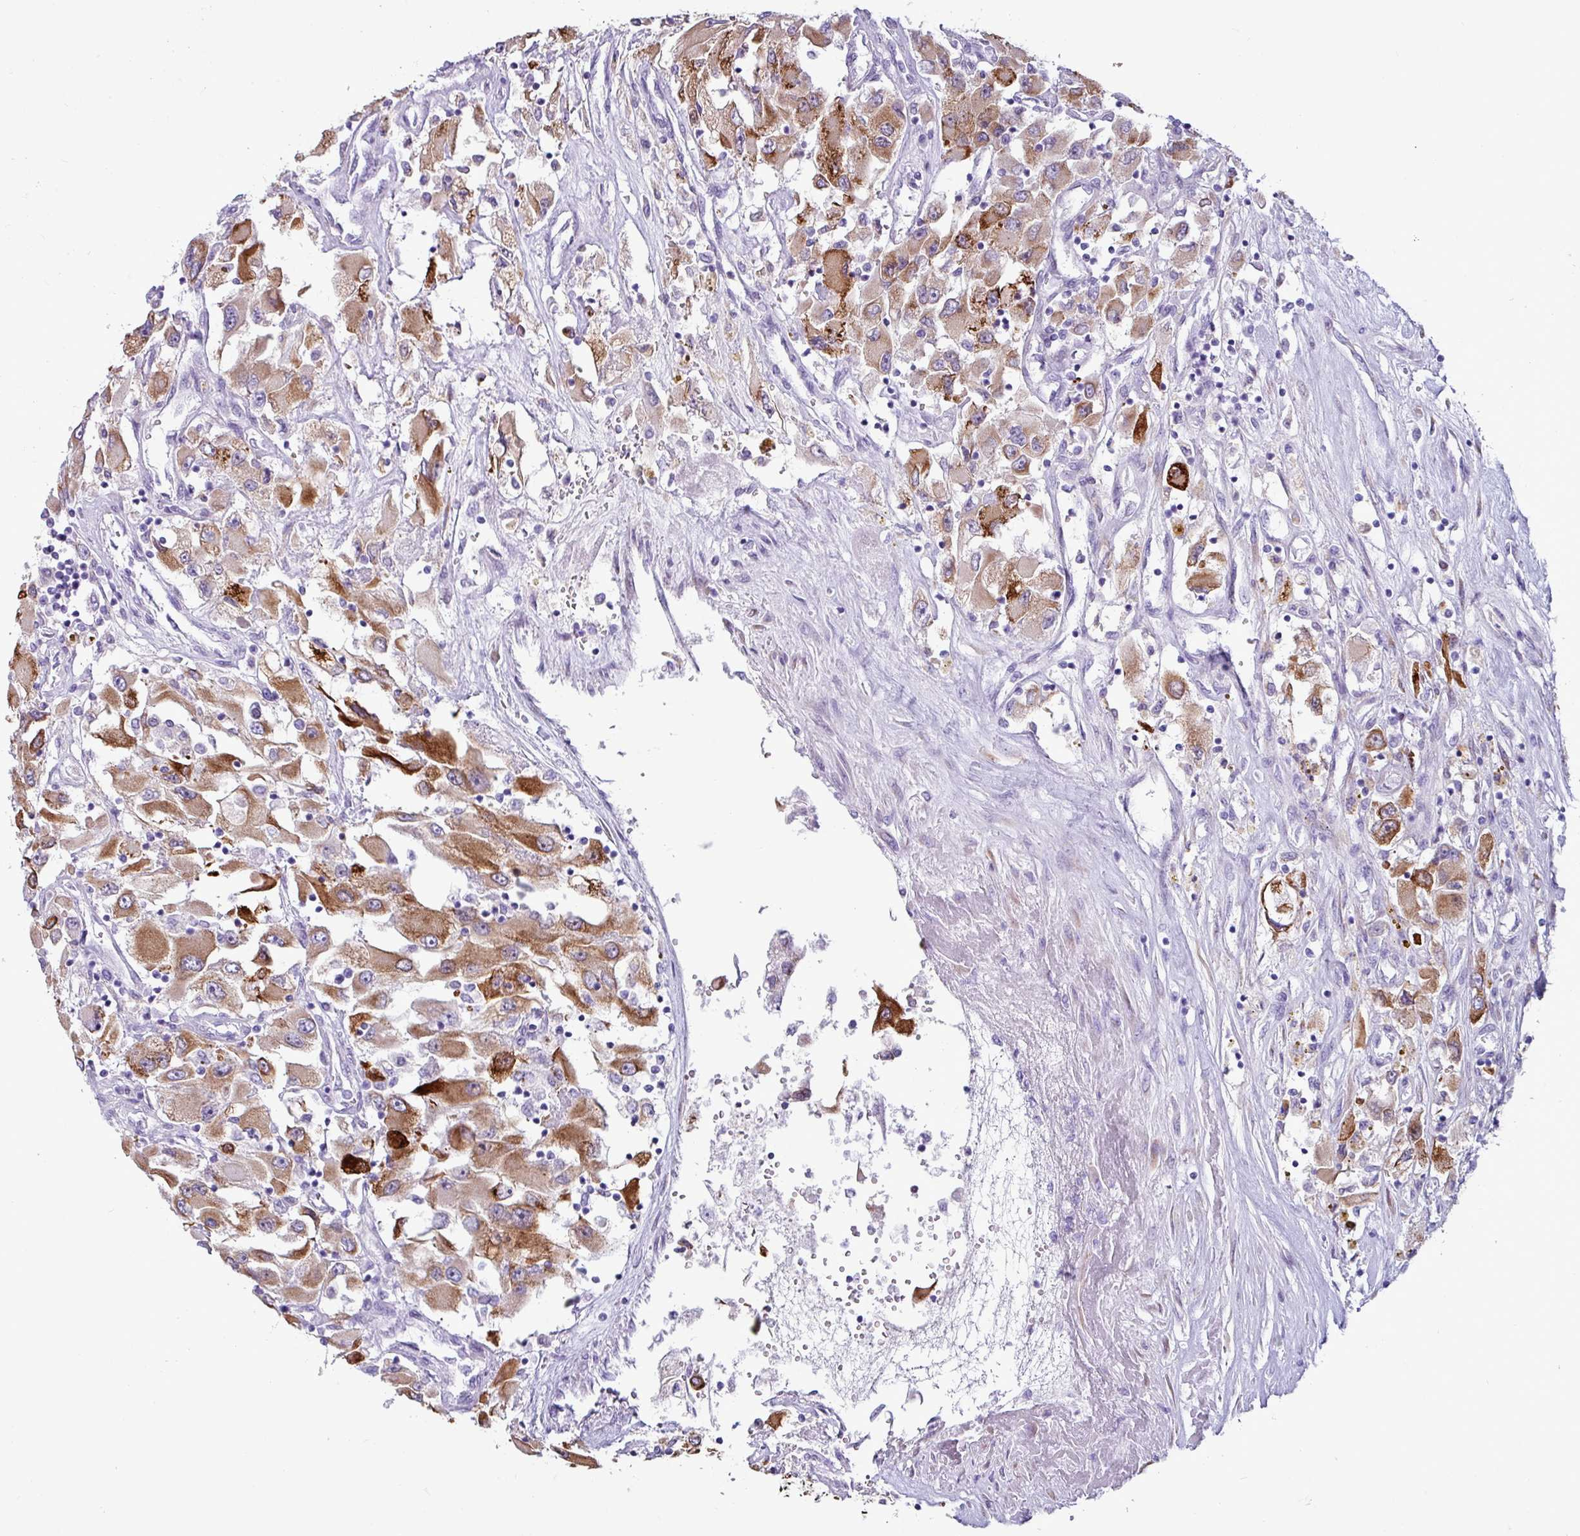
{"staining": {"intensity": "moderate", "quantity": ">75%", "location": "cytoplasmic/membranous"}, "tissue": "renal cancer", "cell_type": "Tumor cells", "image_type": "cancer", "snomed": [{"axis": "morphology", "description": "Adenocarcinoma, NOS"}, {"axis": "topography", "description": "Kidney"}], "caption": "Renal cancer (adenocarcinoma) stained for a protein reveals moderate cytoplasmic/membranous positivity in tumor cells. (DAB = brown stain, brightfield microscopy at high magnification).", "gene": "PPP1R35", "patient": {"sex": "female", "age": 52}}